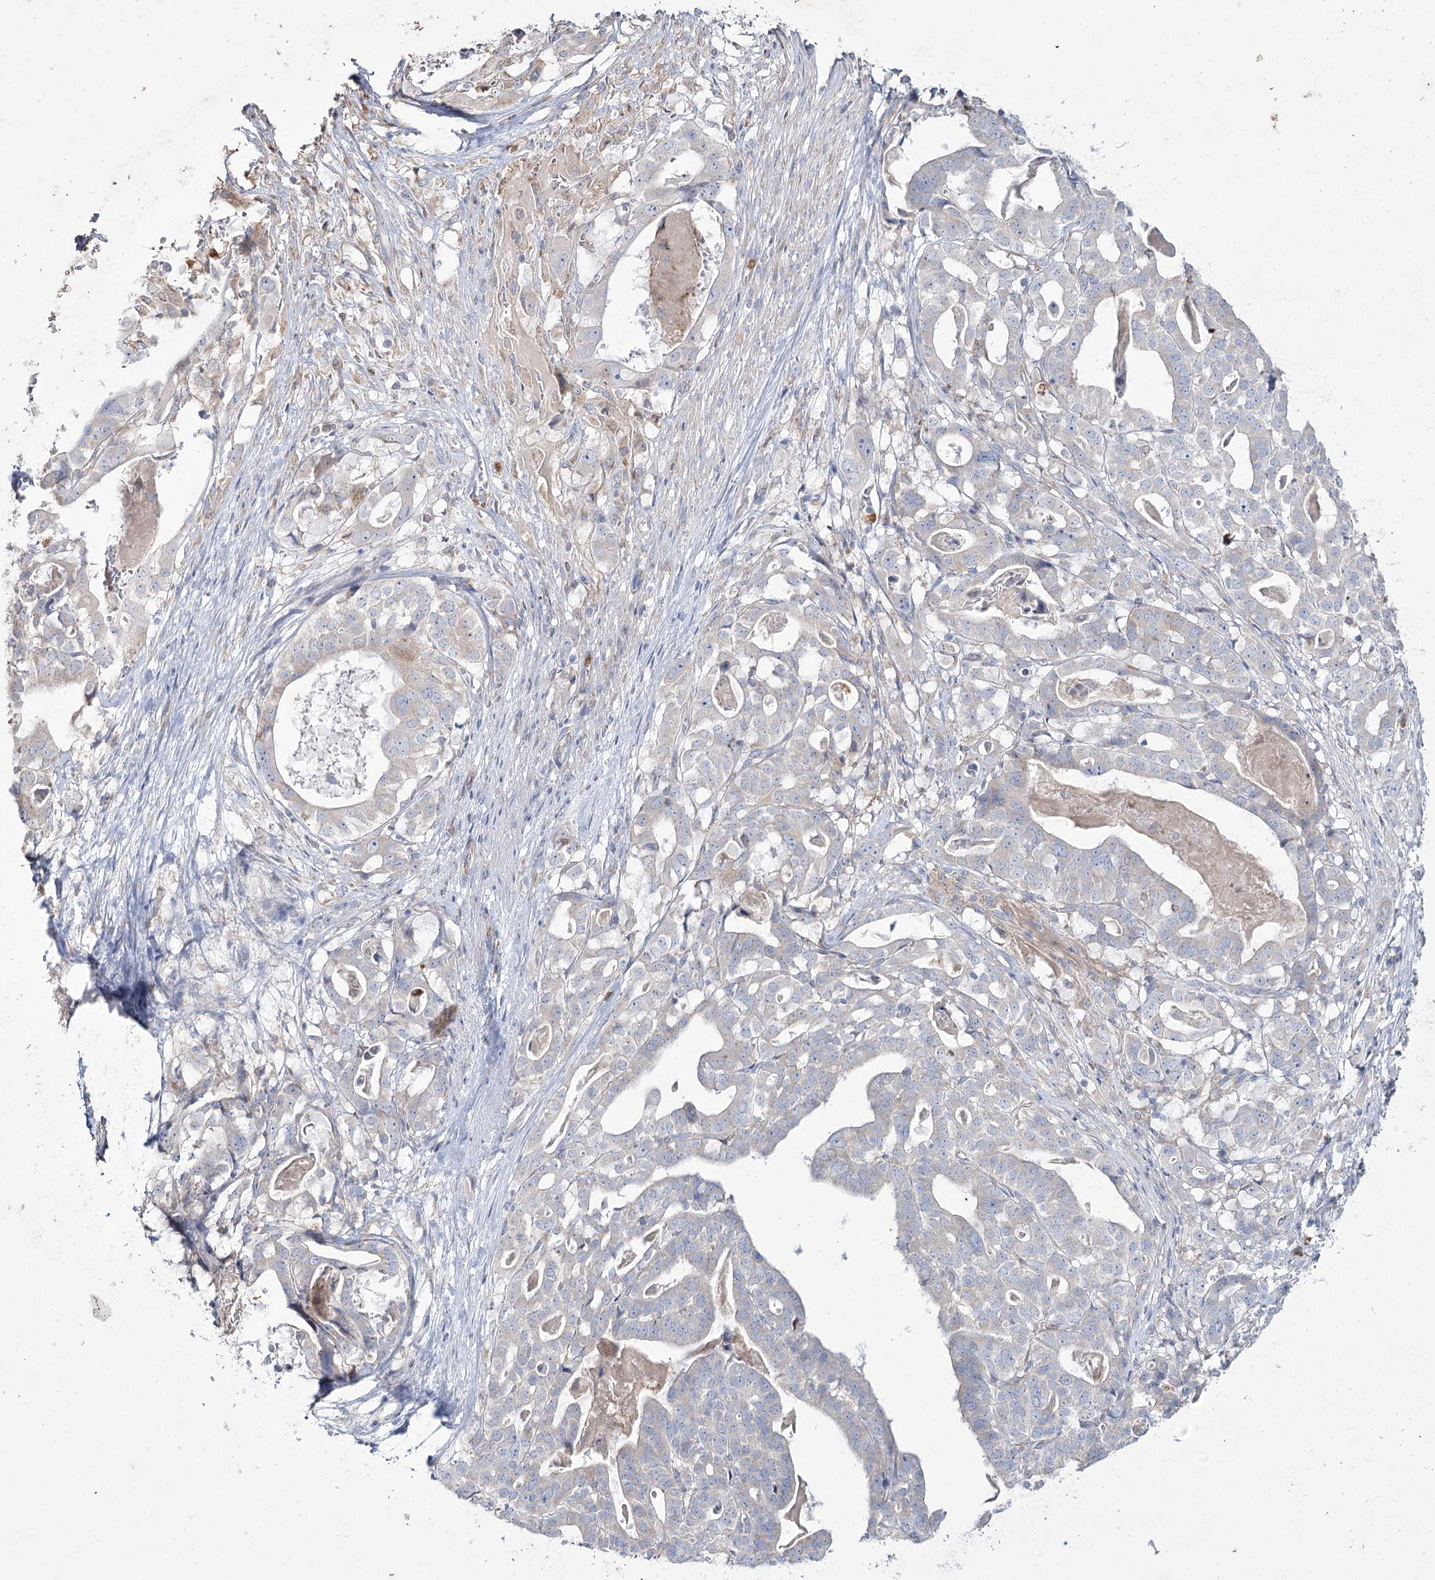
{"staining": {"intensity": "negative", "quantity": "none", "location": "none"}, "tissue": "stomach cancer", "cell_type": "Tumor cells", "image_type": "cancer", "snomed": [{"axis": "morphology", "description": "Adenocarcinoma, NOS"}, {"axis": "topography", "description": "Stomach"}], "caption": "The immunohistochemistry micrograph has no significant positivity in tumor cells of adenocarcinoma (stomach) tissue.", "gene": "NIPAL4", "patient": {"sex": "male", "age": 48}}